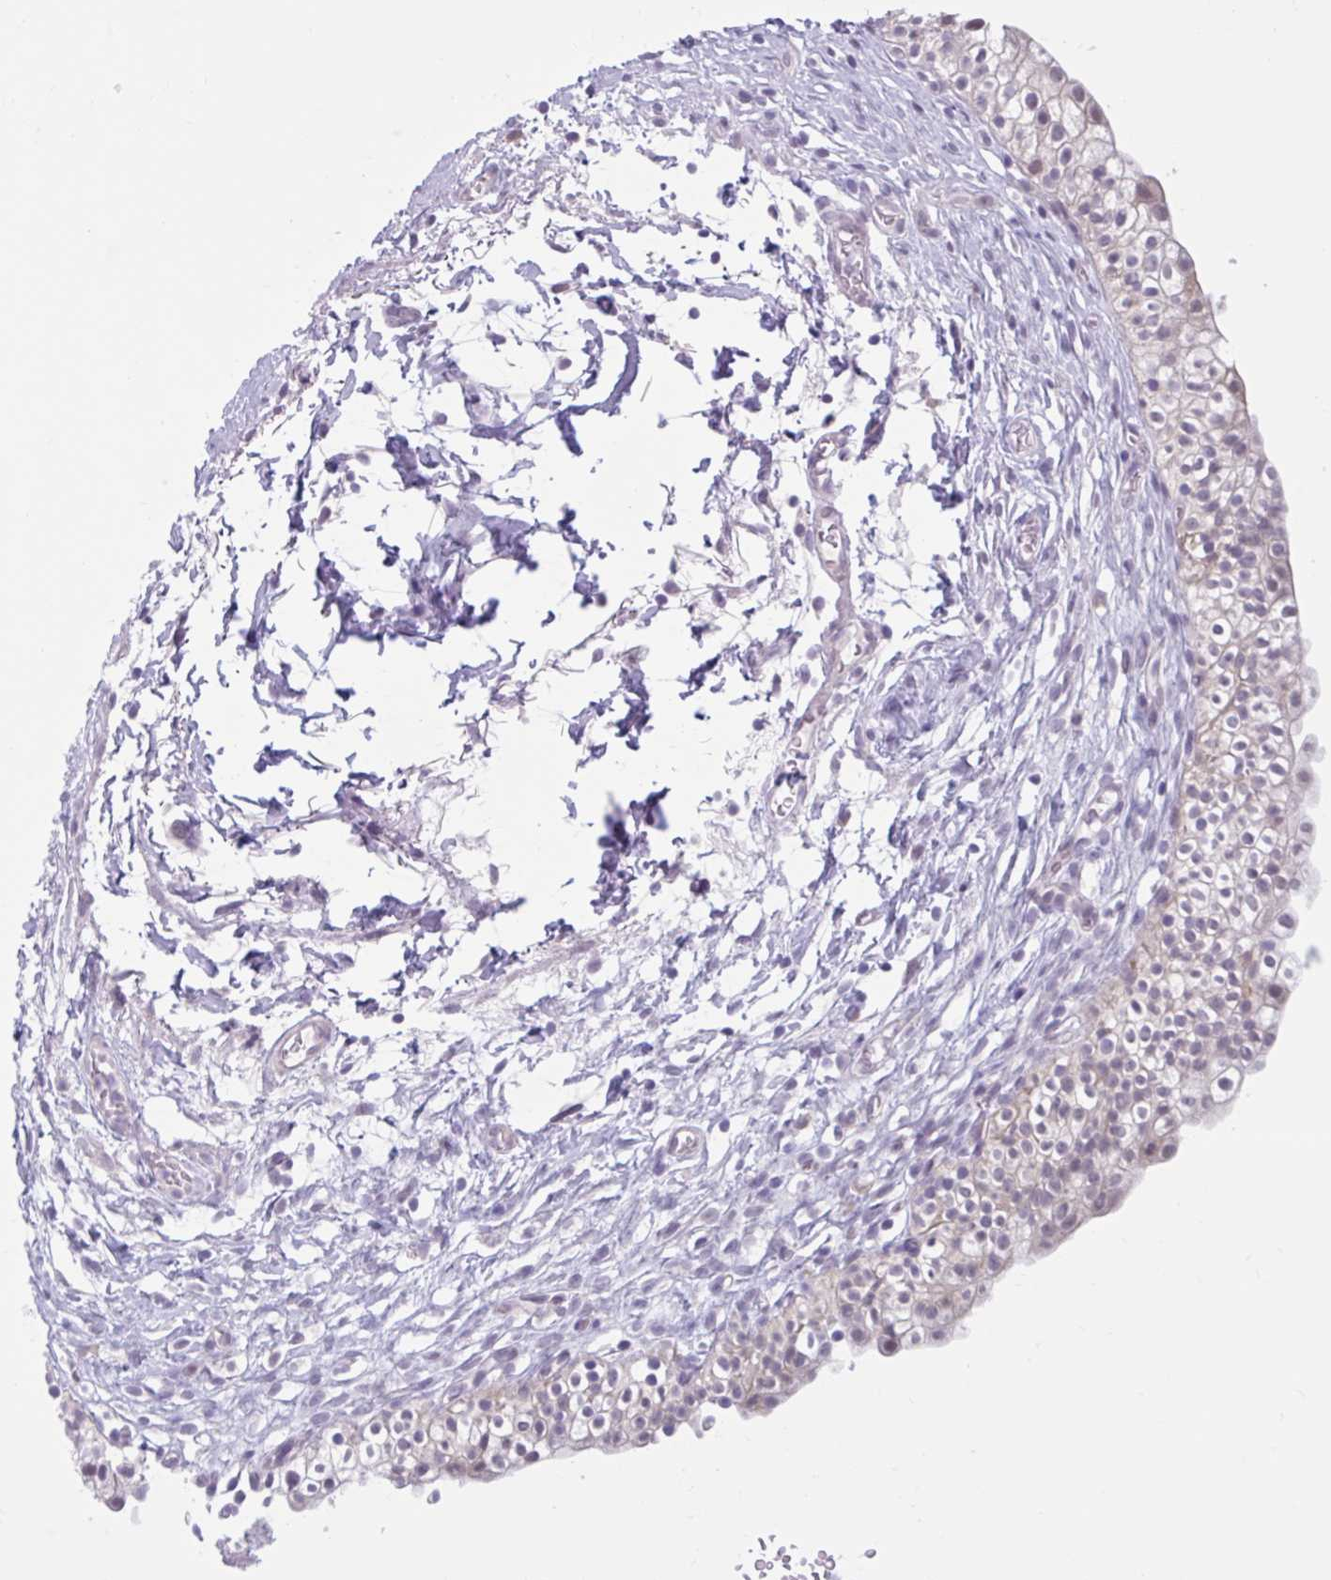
{"staining": {"intensity": "weak", "quantity": "25%-75%", "location": "cytoplasmic/membranous,nuclear"}, "tissue": "urinary bladder", "cell_type": "Urothelial cells", "image_type": "normal", "snomed": [{"axis": "morphology", "description": "Normal tissue, NOS"}, {"axis": "topography", "description": "Urinary bladder"}, {"axis": "topography", "description": "Peripheral nerve tissue"}], "caption": "Urinary bladder stained with a brown dye displays weak cytoplasmic/membranous,nuclear positive positivity in approximately 25%-75% of urothelial cells.", "gene": "FAM153A", "patient": {"sex": "male", "age": 55}}